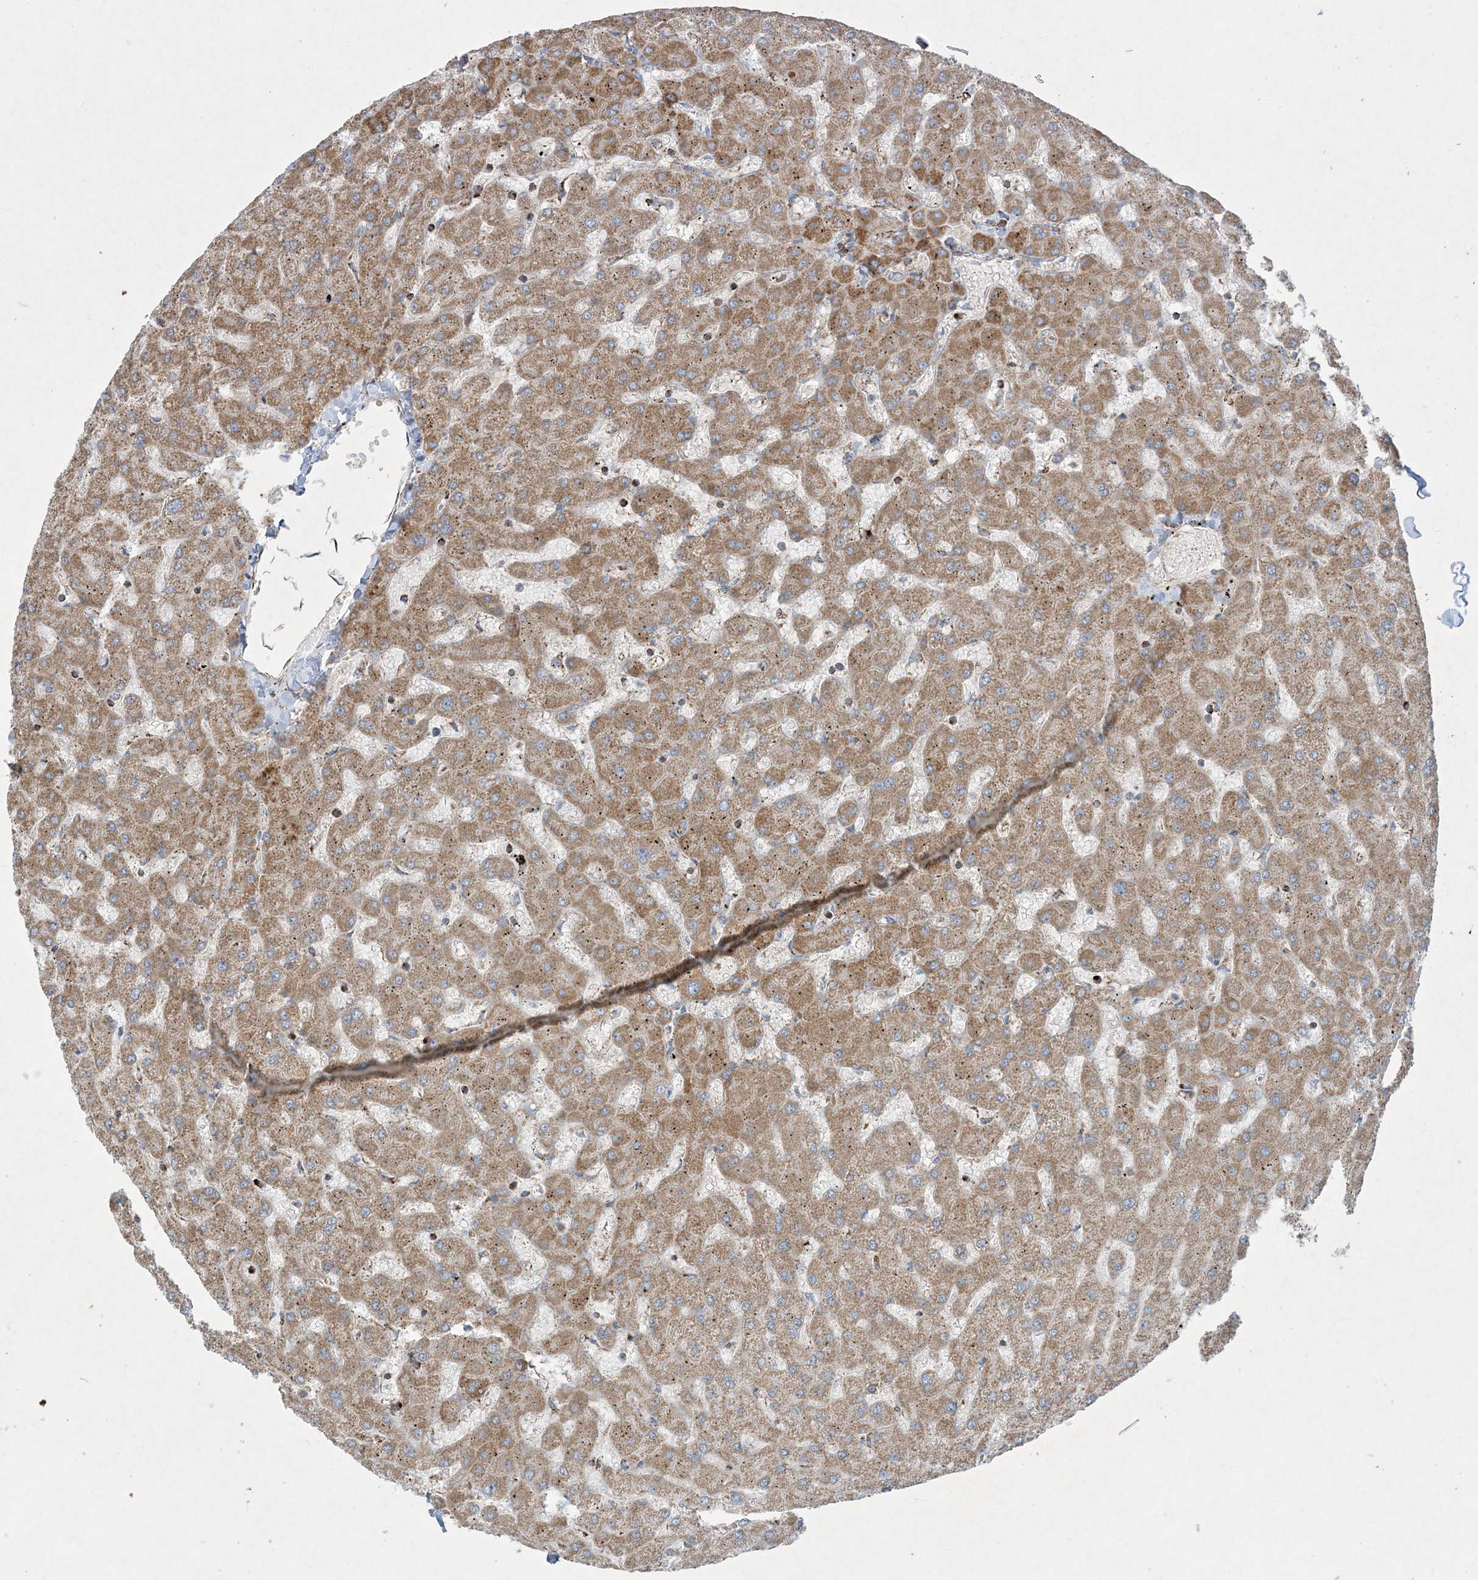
{"staining": {"intensity": "moderate", "quantity": "<25%", "location": "cytoplasmic/membranous"}, "tissue": "liver", "cell_type": "Cholangiocytes", "image_type": "normal", "snomed": [{"axis": "morphology", "description": "Normal tissue, NOS"}, {"axis": "topography", "description": "Liver"}], "caption": "This micrograph reveals immunohistochemistry staining of benign liver, with low moderate cytoplasmic/membranous expression in about <25% of cholangiocytes.", "gene": "BEND4", "patient": {"sex": "female", "age": 63}}